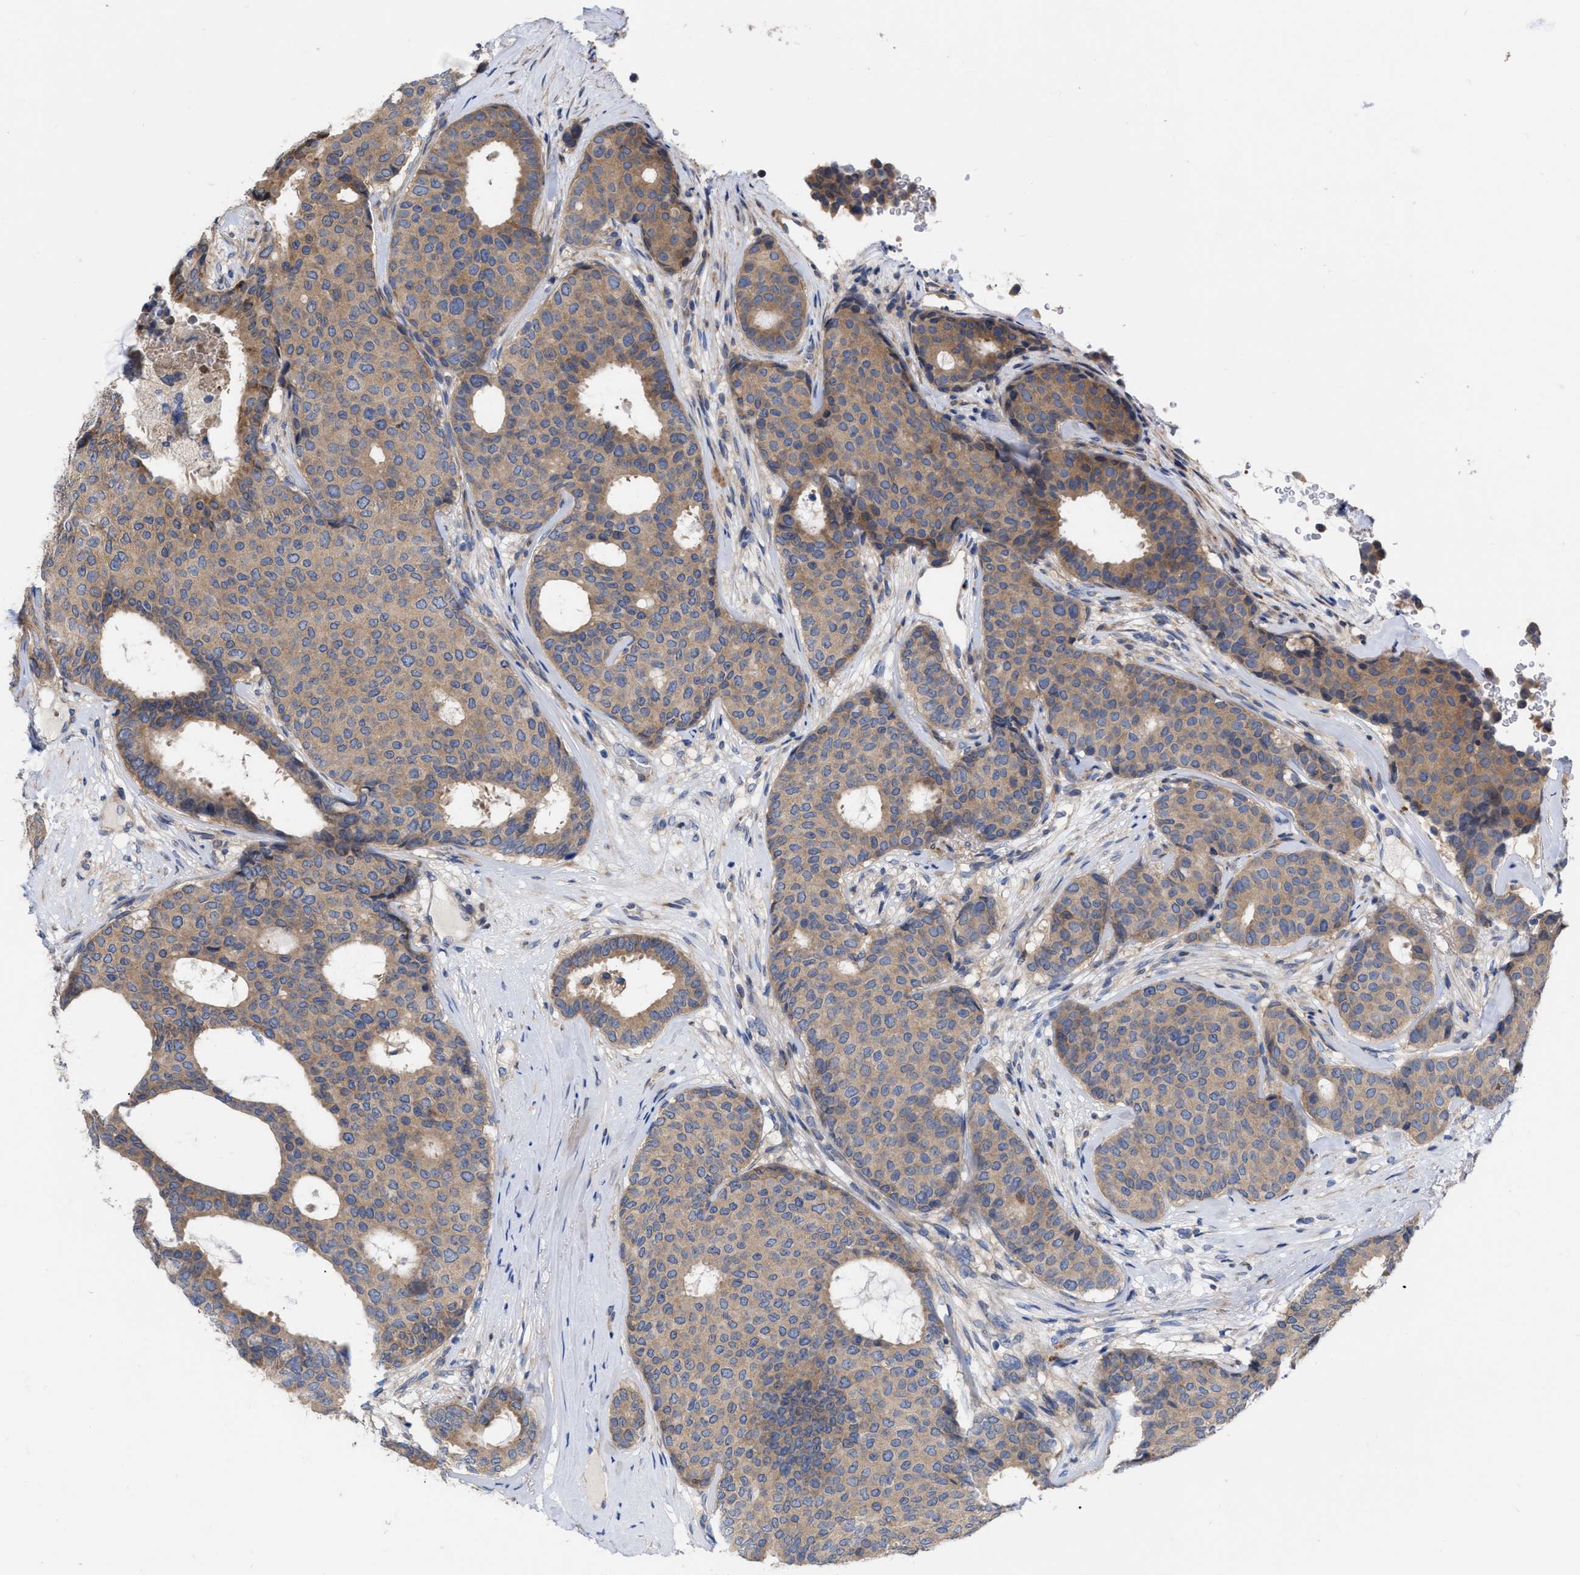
{"staining": {"intensity": "weak", "quantity": ">75%", "location": "cytoplasmic/membranous"}, "tissue": "breast cancer", "cell_type": "Tumor cells", "image_type": "cancer", "snomed": [{"axis": "morphology", "description": "Duct carcinoma"}, {"axis": "topography", "description": "Breast"}], "caption": "This is a histology image of immunohistochemistry (IHC) staining of infiltrating ductal carcinoma (breast), which shows weak staining in the cytoplasmic/membranous of tumor cells.", "gene": "MLST8", "patient": {"sex": "female", "age": 75}}